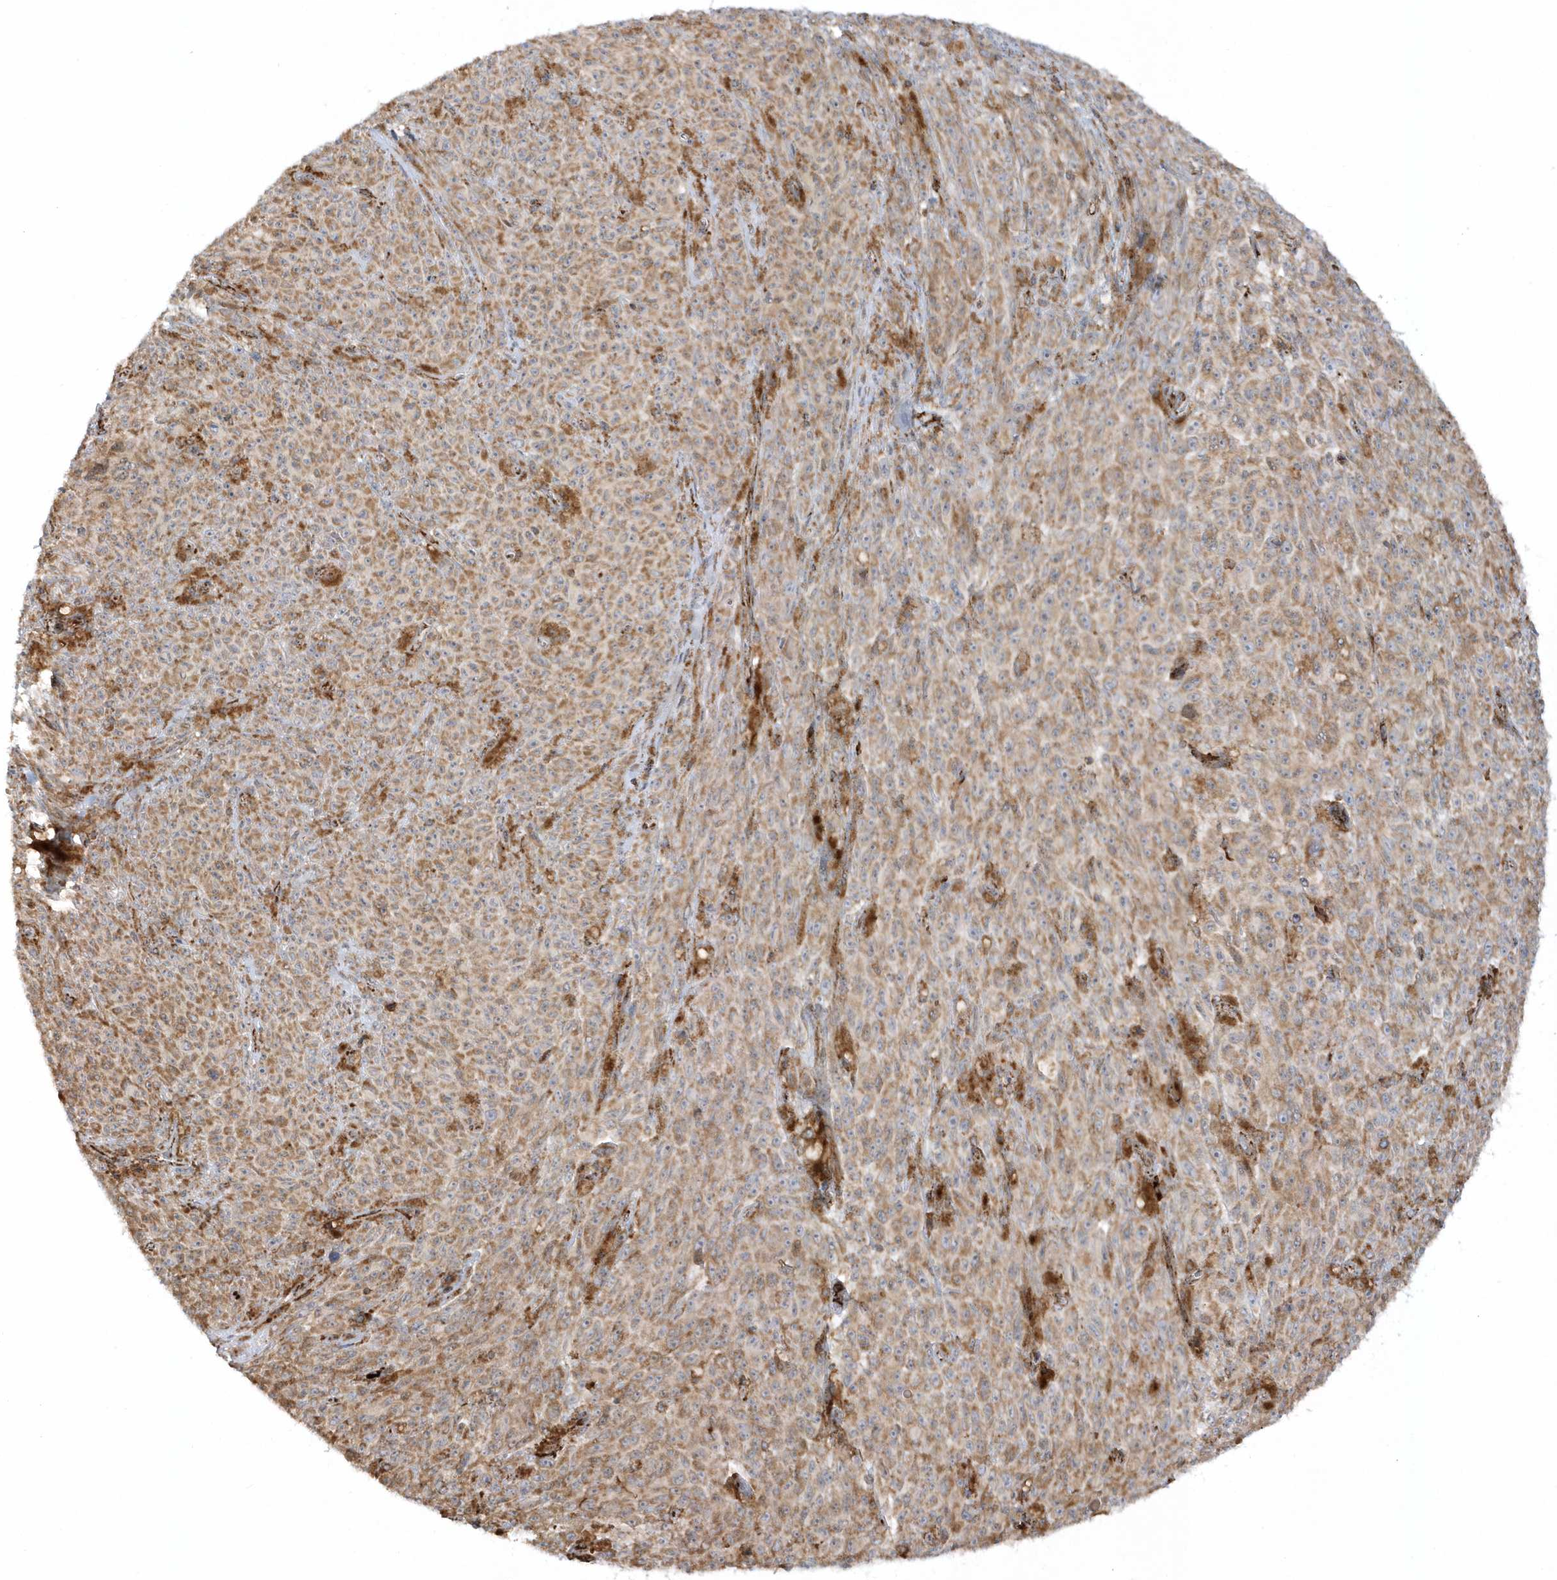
{"staining": {"intensity": "moderate", "quantity": ">75%", "location": "cytoplasmic/membranous"}, "tissue": "melanoma", "cell_type": "Tumor cells", "image_type": "cancer", "snomed": [{"axis": "morphology", "description": "Malignant melanoma, NOS"}, {"axis": "topography", "description": "Skin"}], "caption": "Melanoma stained with DAB IHC reveals medium levels of moderate cytoplasmic/membranous expression in approximately >75% of tumor cells. (brown staining indicates protein expression, while blue staining denotes nuclei).", "gene": "SH3BP2", "patient": {"sex": "female", "age": 82}}